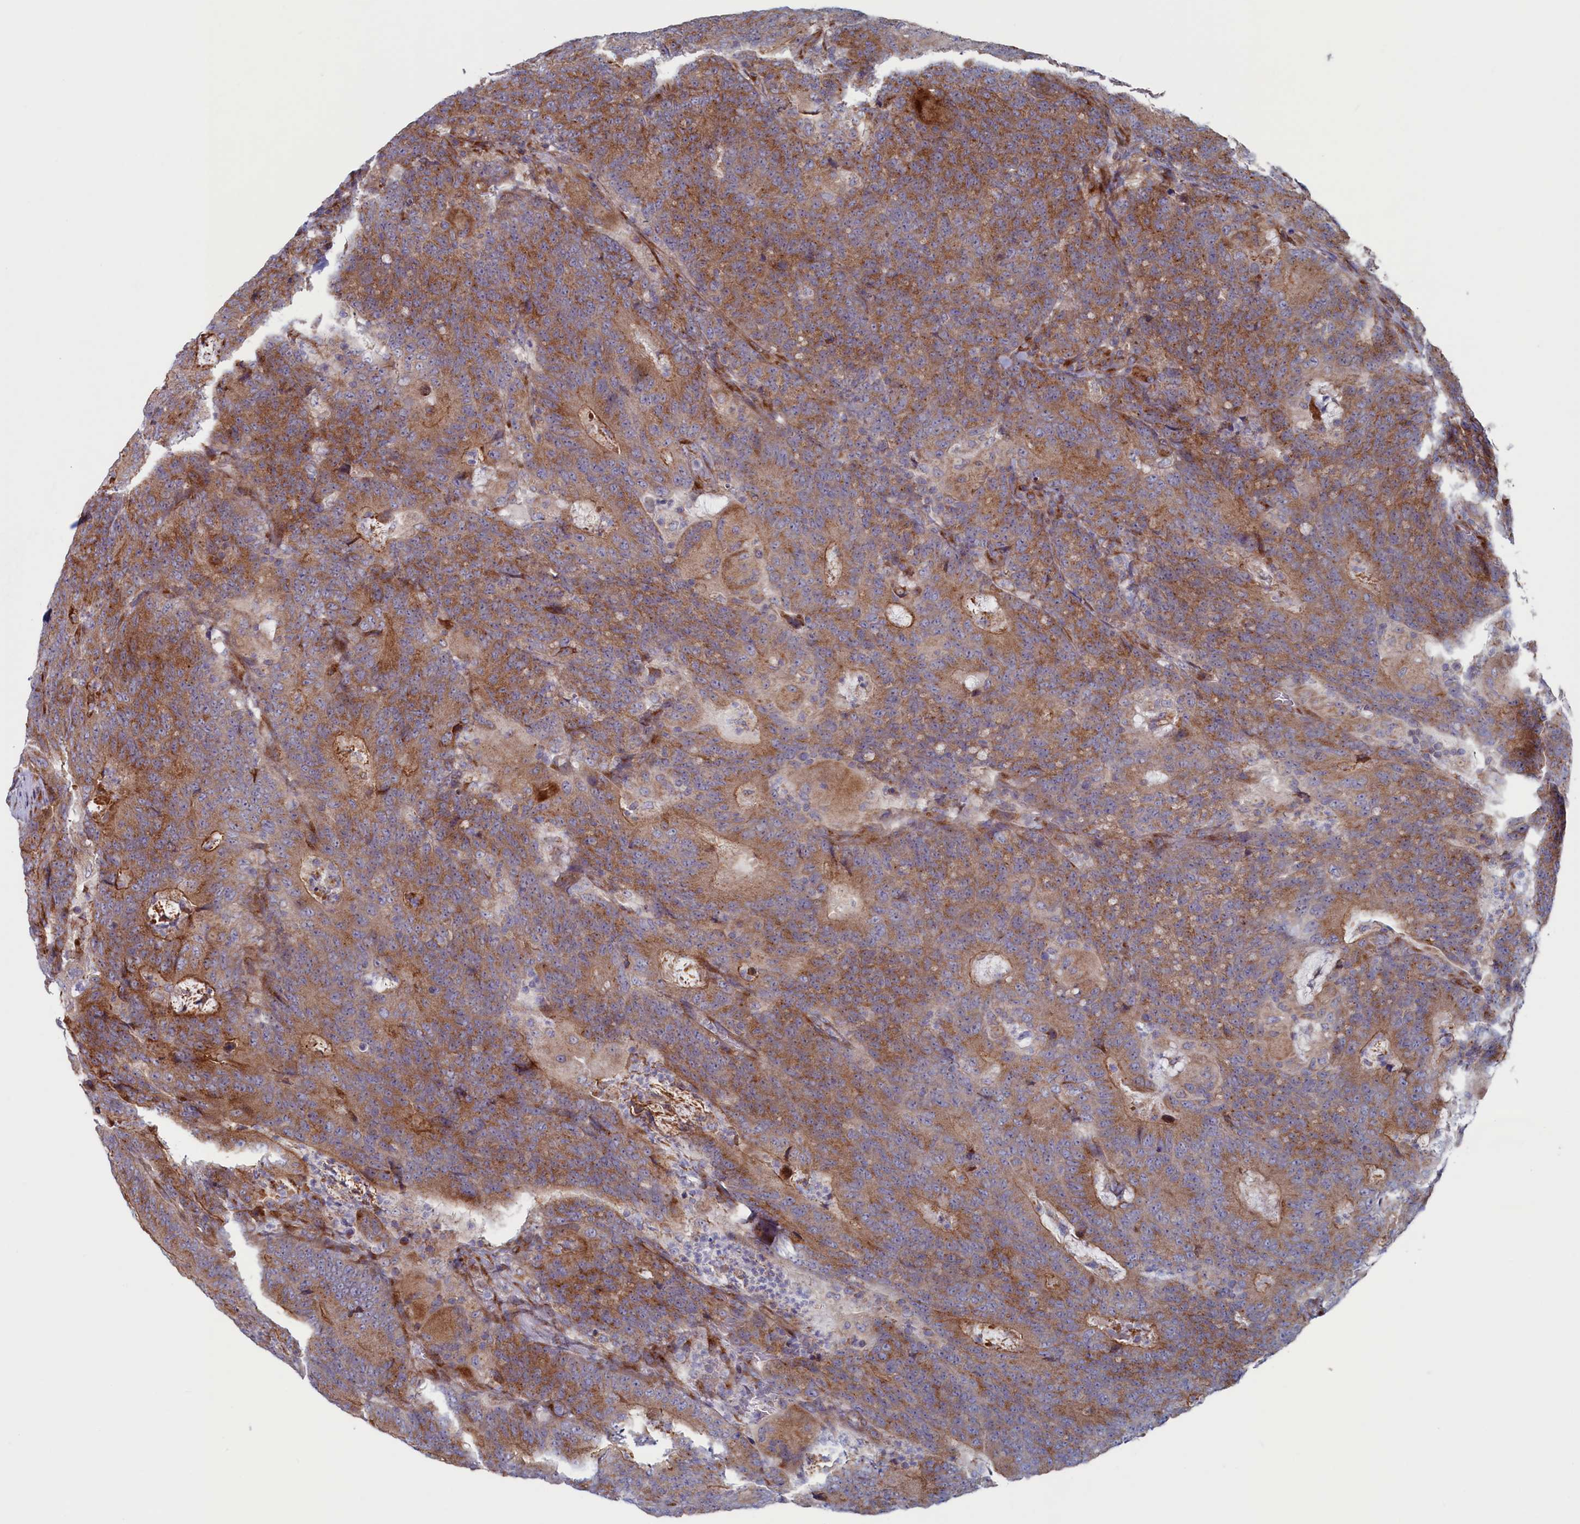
{"staining": {"intensity": "moderate", "quantity": ">75%", "location": "cytoplasmic/membranous"}, "tissue": "colorectal cancer", "cell_type": "Tumor cells", "image_type": "cancer", "snomed": [{"axis": "morphology", "description": "Normal tissue, NOS"}, {"axis": "morphology", "description": "Adenocarcinoma, NOS"}, {"axis": "topography", "description": "Colon"}], "caption": "Immunohistochemical staining of human adenocarcinoma (colorectal) exhibits medium levels of moderate cytoplasmic/membranous expression in about >75% of tumor cells.", "gene": "MTFMT", "patient": {"sex": "female", "age": 75}}